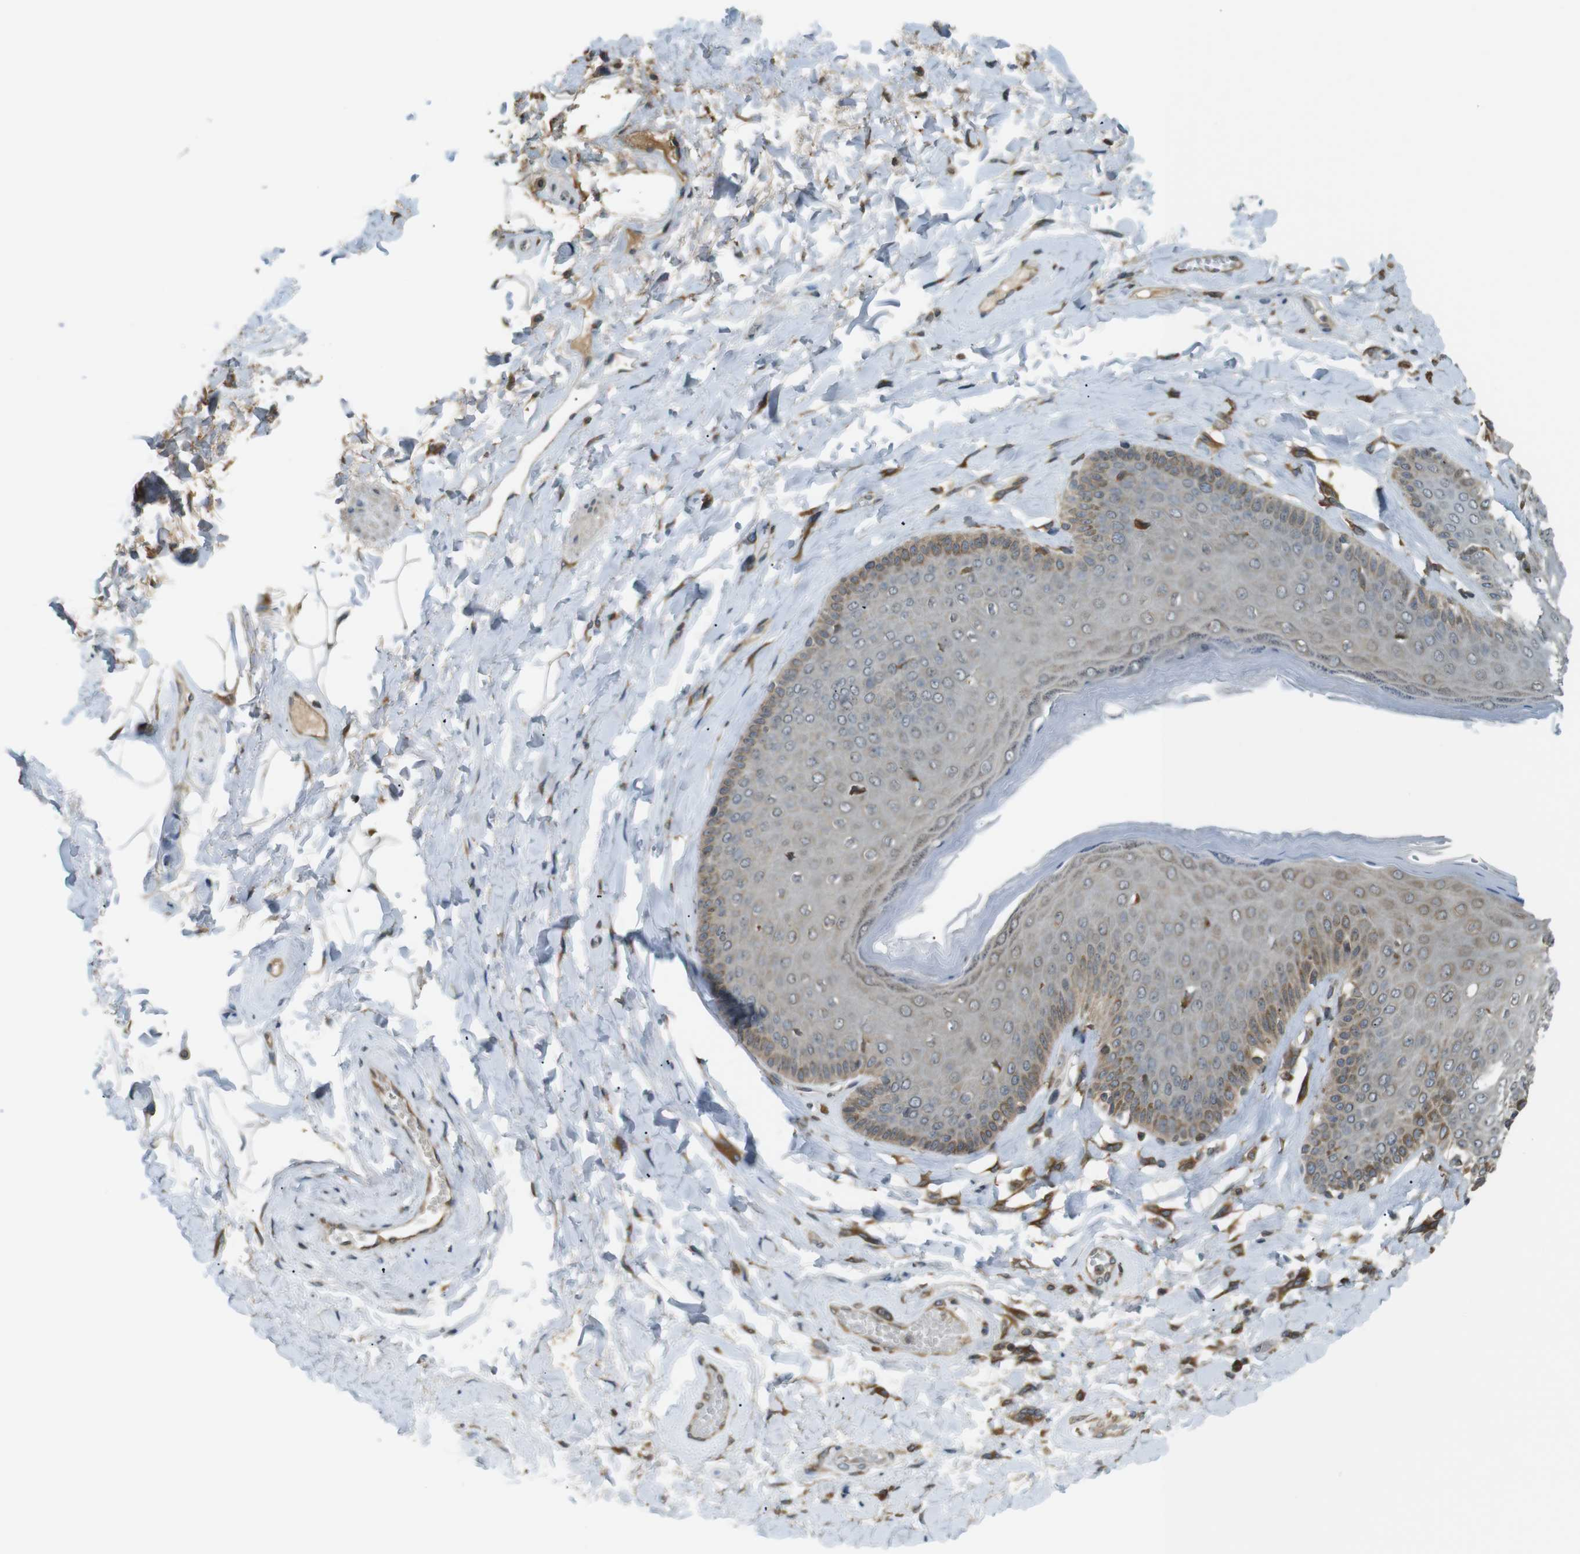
{"staining": {"intensity": "moderate", "quantity": ">75%", "location": "cytoplasmic/membranous"}, "tissue": "skin", "cell_type": "Epidermal cells", "image_type": "normal", "snomed": [{"axis": "morphology", "description": "Normal tissue, NOS"}, {"axis": "topography", "description": "Anal"}], "caption": "Protein expression analysis of normal human skin reveals moderate cytoplasmic/membranous staining in approximately >75% of epidermal cells. The protein is shown in brown color, while the nuclei are stained blue.", "gene": "TMED4", "patient": {"sex": "male", "age": 69}}